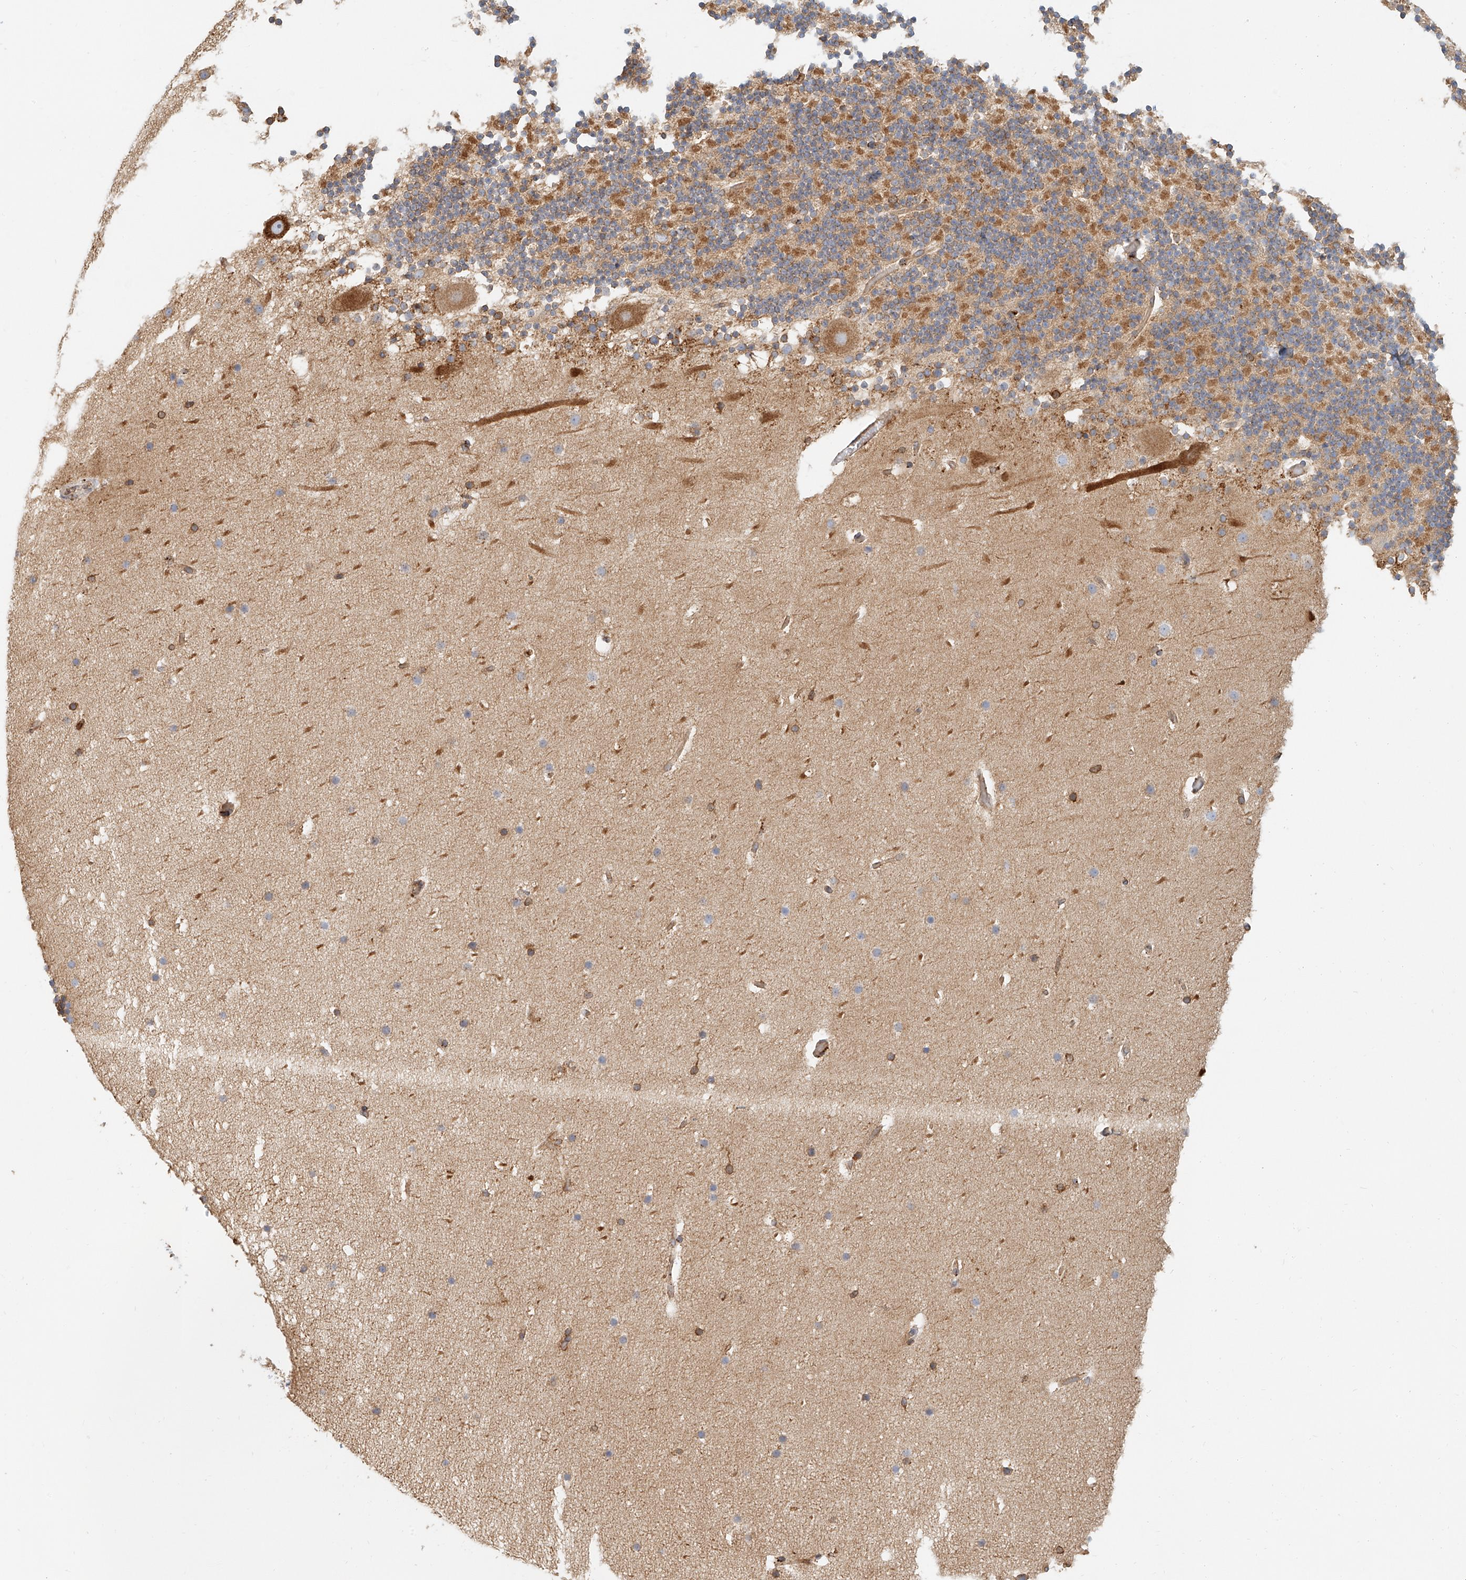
{"staining": {"intensity": "weak", "quantity": "25%-75%", "location": "cytoplasmic/membranous"}, "tissue": "cerebellum", "cell_type": "Cells in granular layer", "image_type": "normal", "snomed": [{"axis": "morphology", "description": "Normal tissue, NOS"}, {"axis": "topography", "description": "Cerebellum"}], "caption": "The histopathology image displays immunohistochemical staining of normal cerebellum. There is weak cytoplasmic/membranous expression is identified in about 25%-75% of cells in granular layer. (IHC, brightfield microscopy, high magnification).", "gene": "DHRS7", "patient": {"sex": "male", "age": 57}}